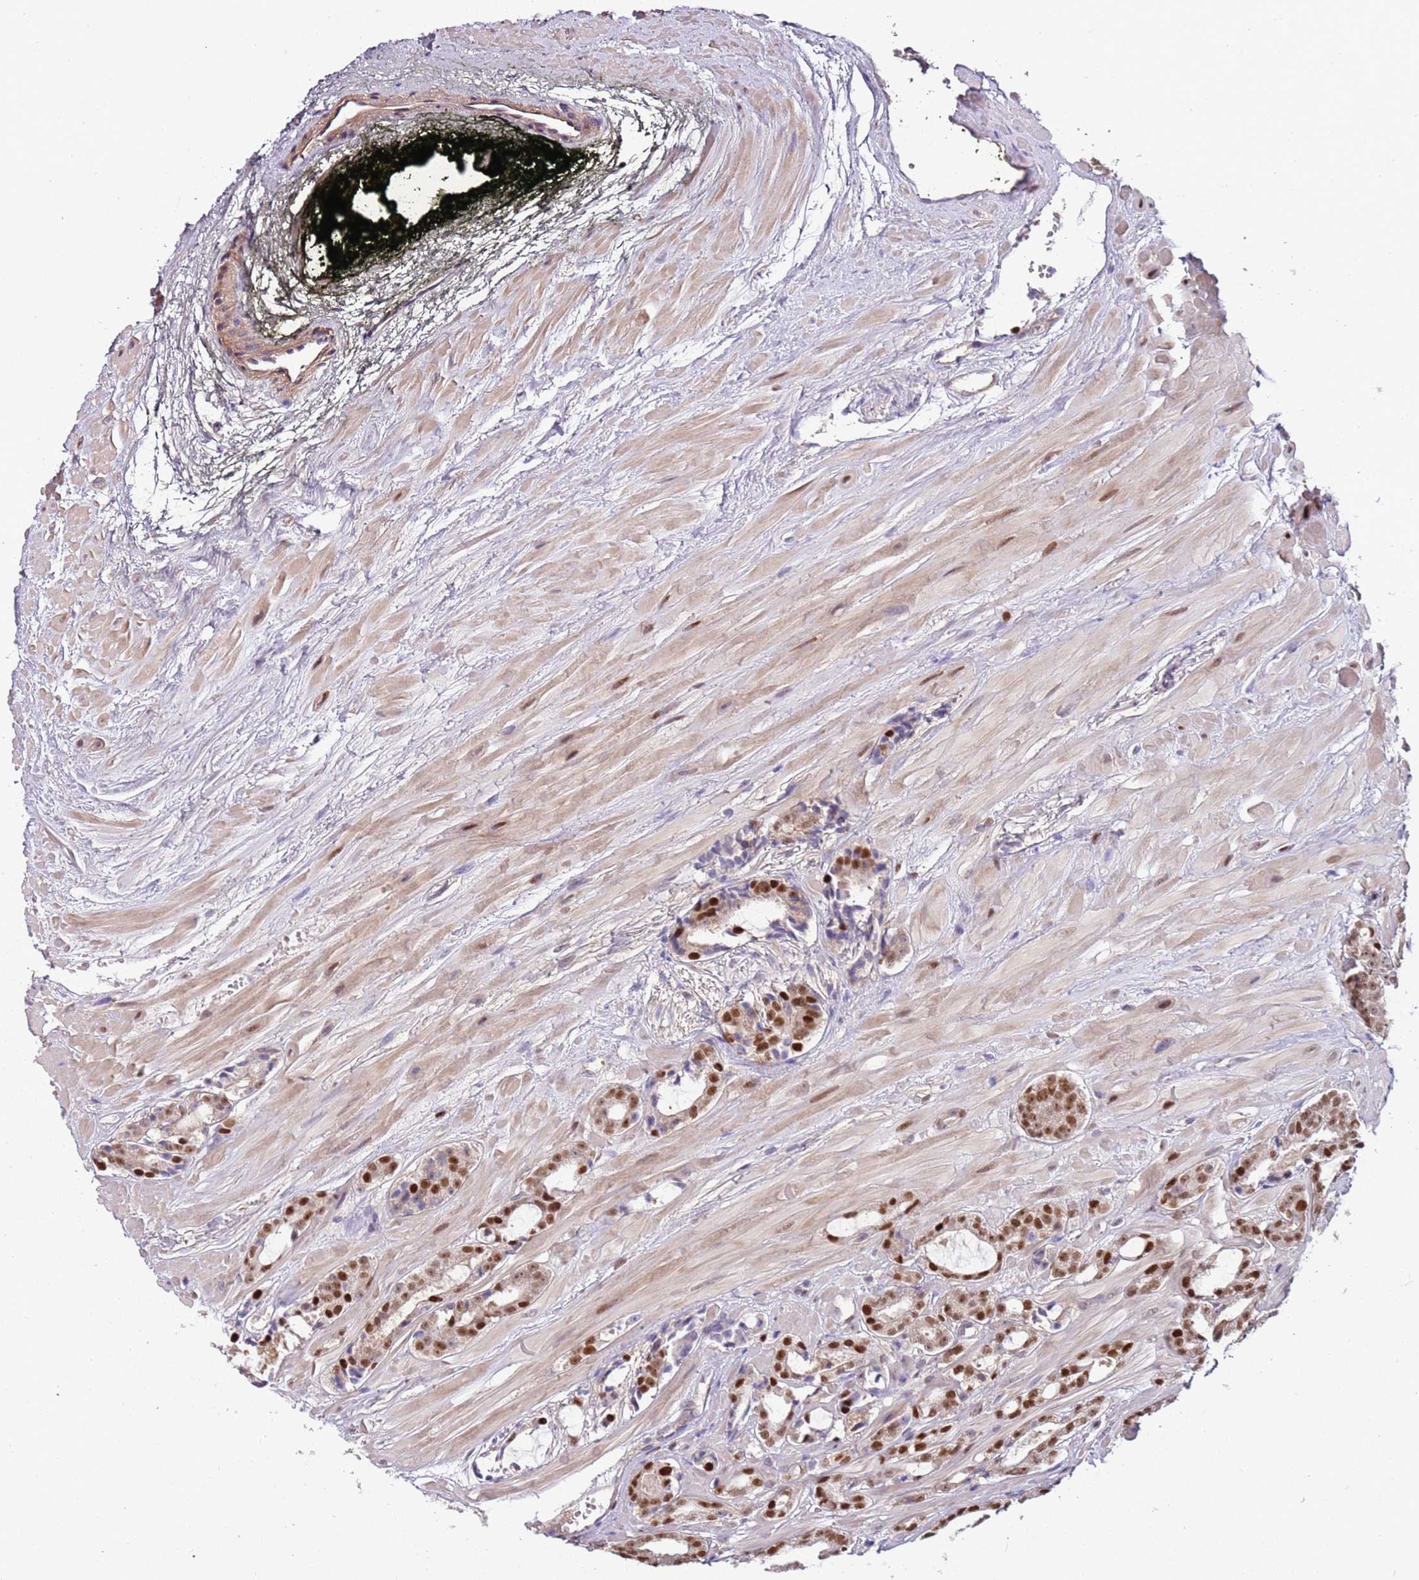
{"staining": {"intensity": "strong", "quantity": ">75%", "location": "nuclear"}, "tissue": "prostate cancer", "cell_type": "Tumor cells", "image_type": "cancer", "snomed": [{"axis": "morphology", "description": "Adenocarcinoma, High grade"}, {"axis": "topography", "description": "Prostate"}], "caption": "A brown stain highlights strong nuclear staining of a protein in human high-grade adenocarcinoma (prostate) tumor cells.", "gene": "GSTO2", "patient": {"sex": "male", "age": 71}}